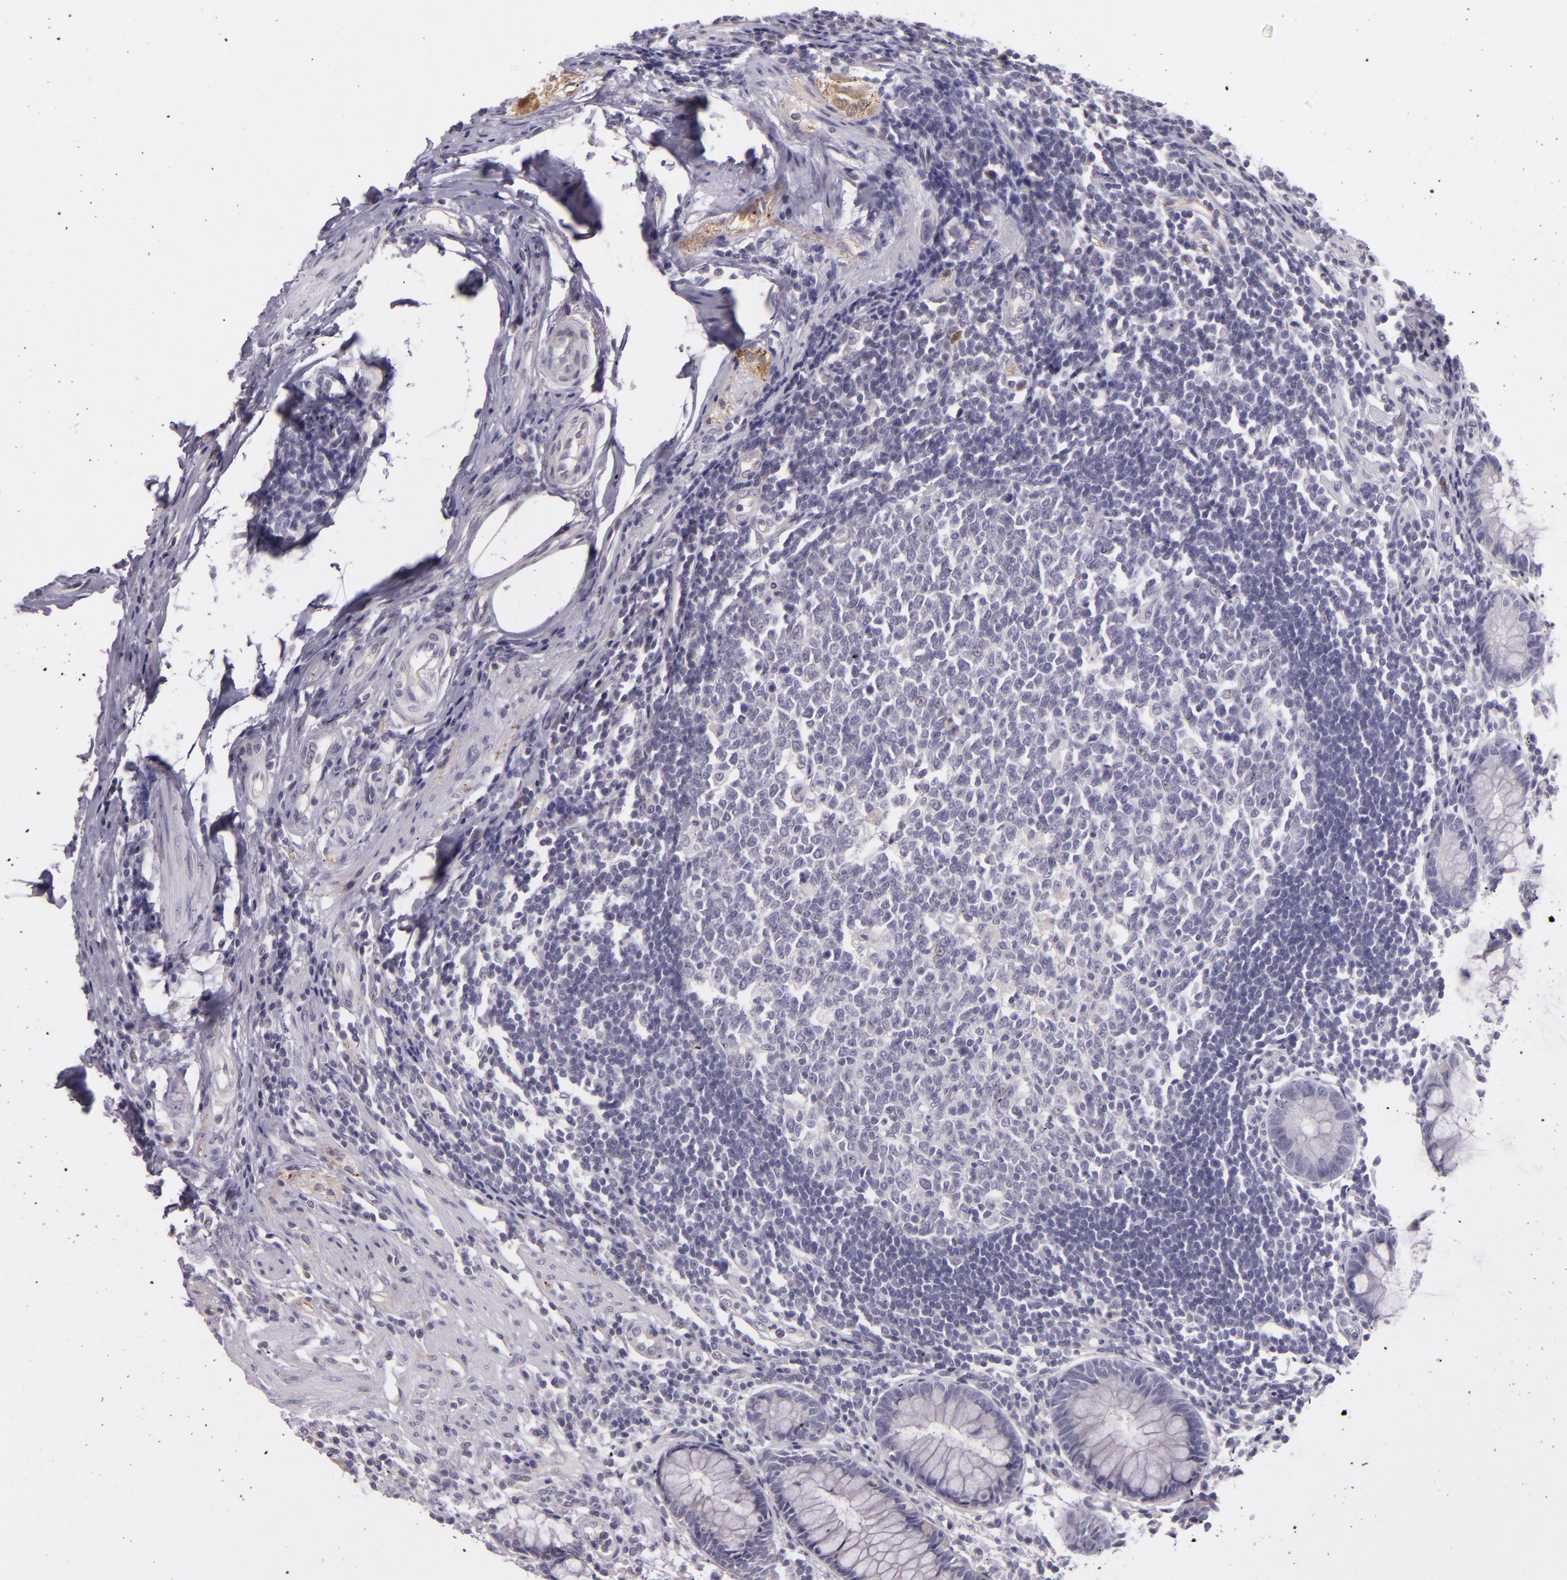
{"staining": {"intensity": "negative", "quantity": "none", "location": "none"}, "tissue": "rectum", "cell_type": "Glandular cells", "image_type": "normal", "snomed": [{"axis": "morphology", "description": "Normal tissue, NOS"}, {"axis": "topography", "description": "Rectum"}], "caption": "DAB (3,3'-diaminobenzidine) immunohistochemical staining of benign rectum shows no significant positivity in glandular cells.", "gene": "SNCB", "patient": {"sex": "female", "age": 66}}